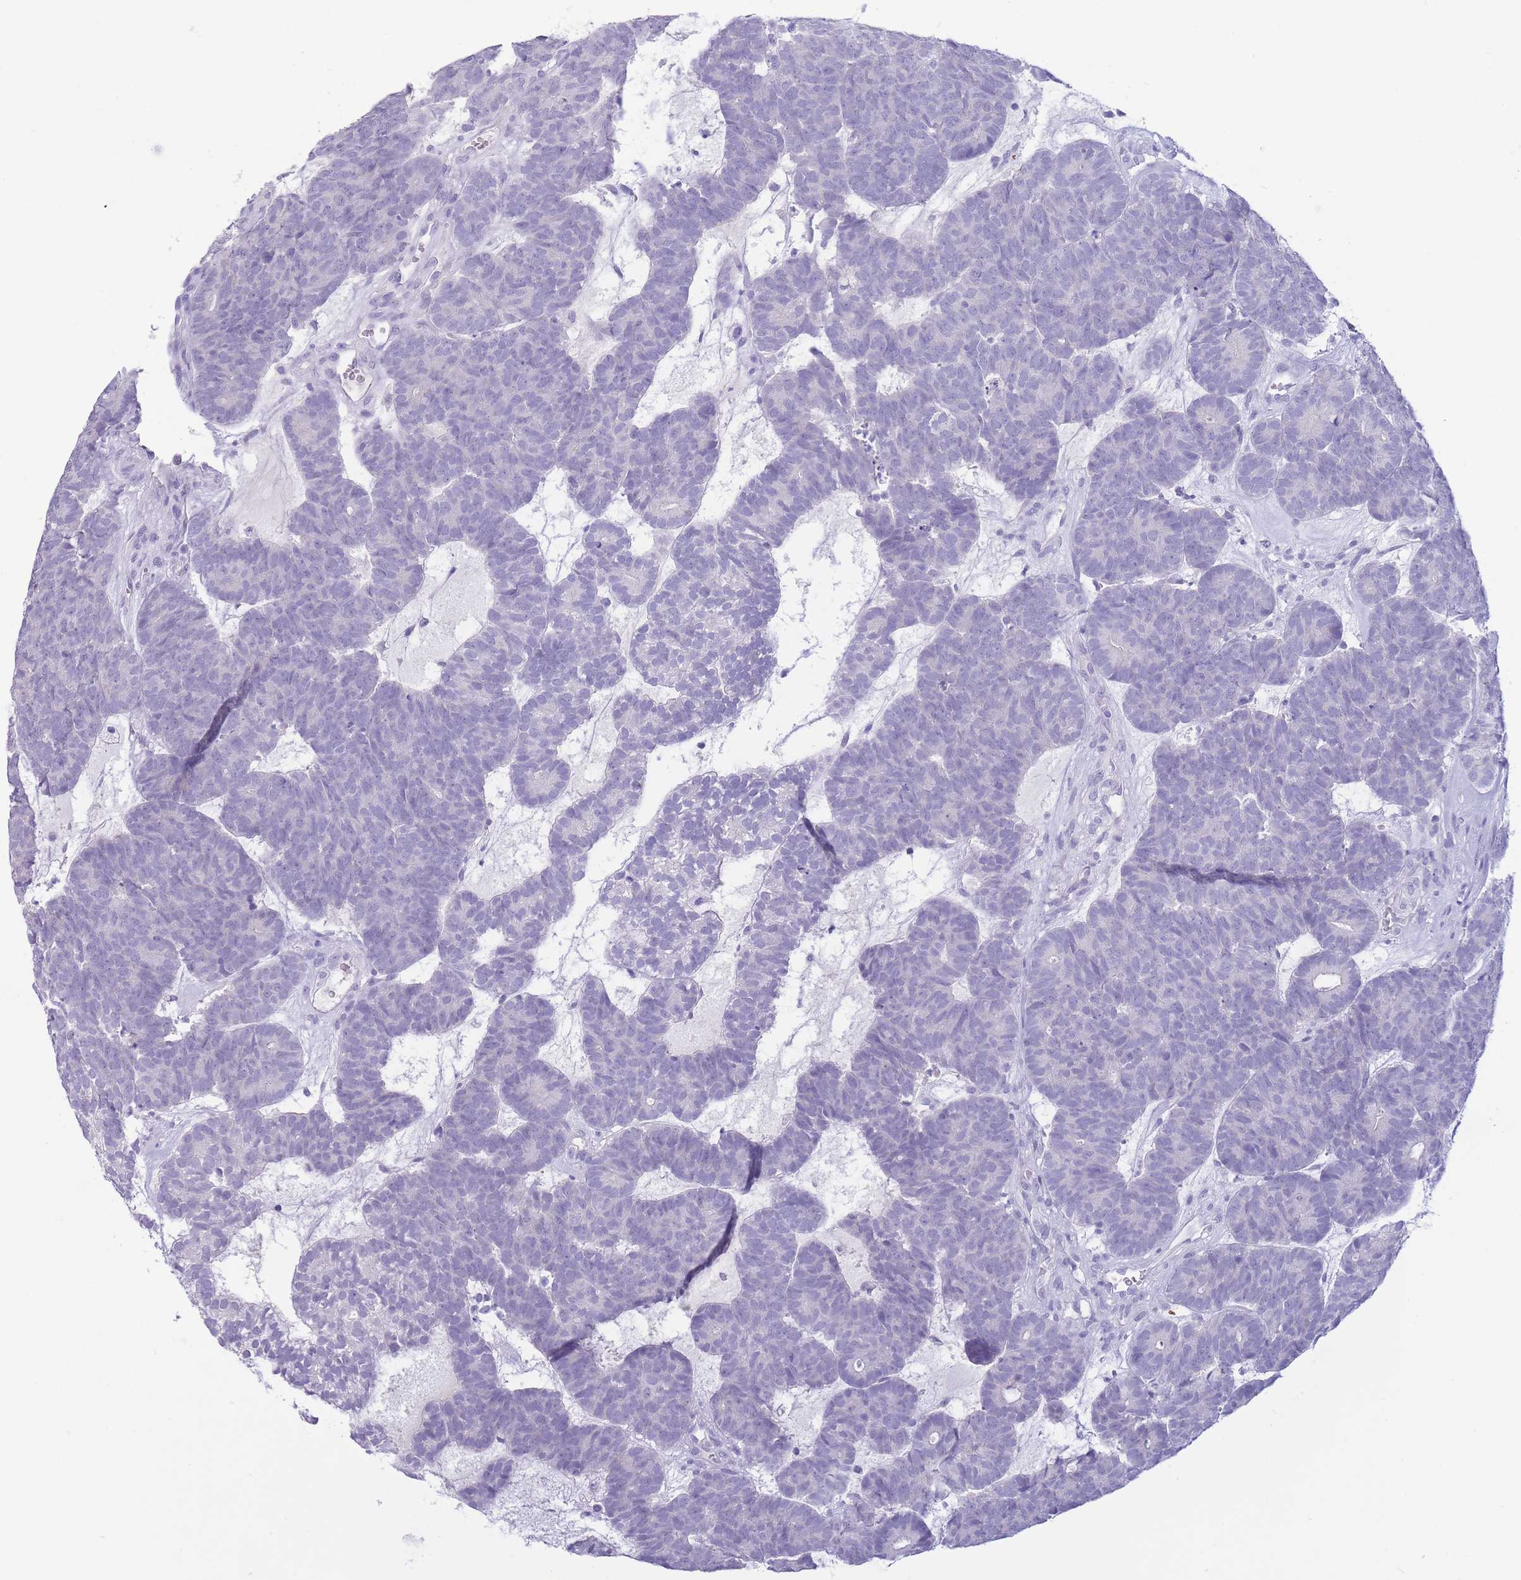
{"staining": {"intensity": "negative", "quantity": "none", "location": "none"}, "tissue": "head and neck cancer", "cell_type": "Tumor cells", "image_type": "cancer", "snomed": [{"axis": "morphology", "description": "Adenocarcinoma, NOS"}, {"axis": "topography", "description": "Head-Neck"}], "caption": "Tumor cells show no significant staining in head and neck cancer.", "gene": "ASAP3", "patient": {"sex": "female", "age": 81}}